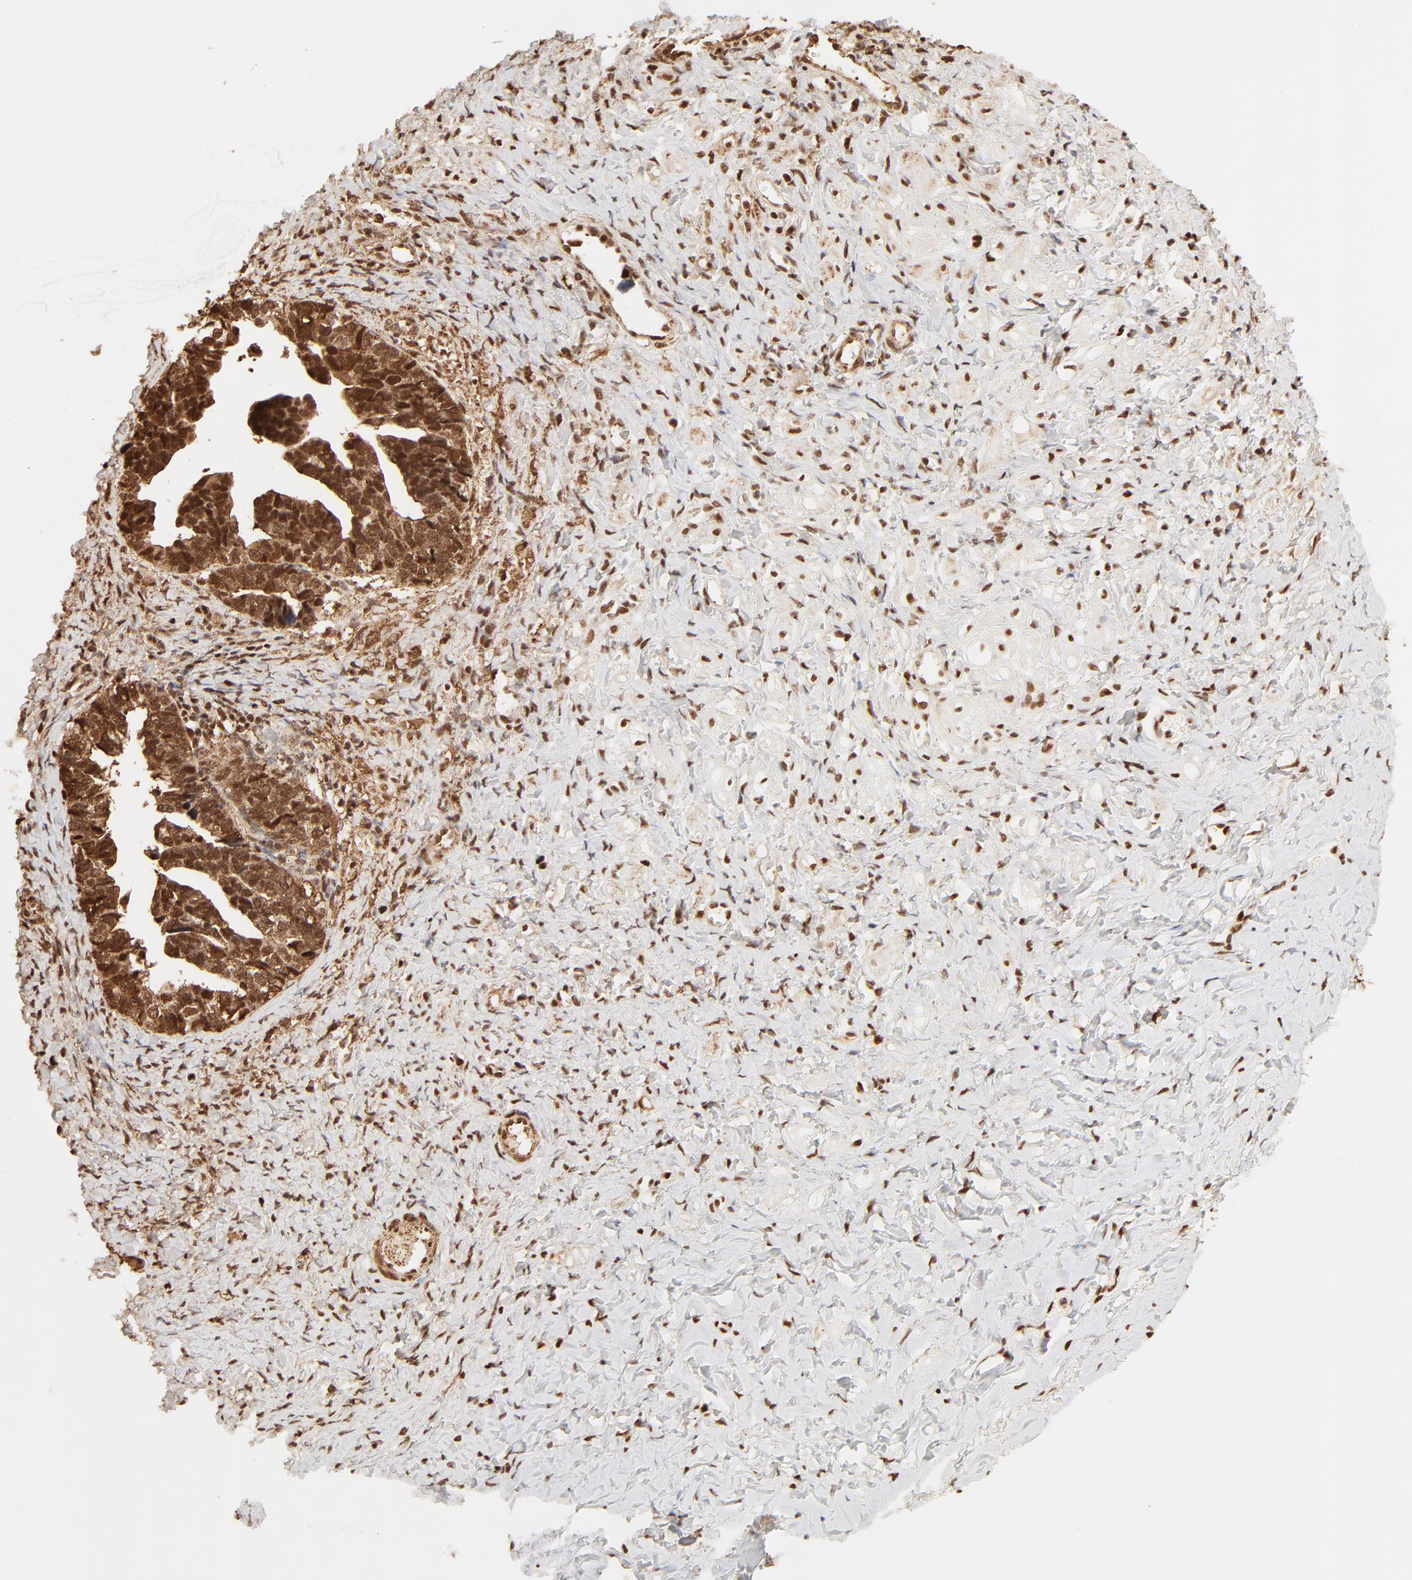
{"staining": {"intensity": "strong", "quantity": ">75%", "location": "cytoplasmic/membranous,nuclear"}, "tissue": "ovarian cancer", "cell_type": "Tumor cells", "image_type": "cancer", "snomed": [{"axis": "morphology", "description": "Cystadenocarcinoma, serous, NOS"}, {"axis": "topography", "description": "Ovary"}], "caption": "Immunohistochemistry (IHC) micrograph of human ovarian cancer (serous cystadenocarcinoma) stained for a protein (brown), which reveals high levels of strong cytoplasmic/membranous and nuclear positivity in approximately >75% of tumor cells.", "gene": "FAM50A", "patient": {"sex": "female", "age": 77}}